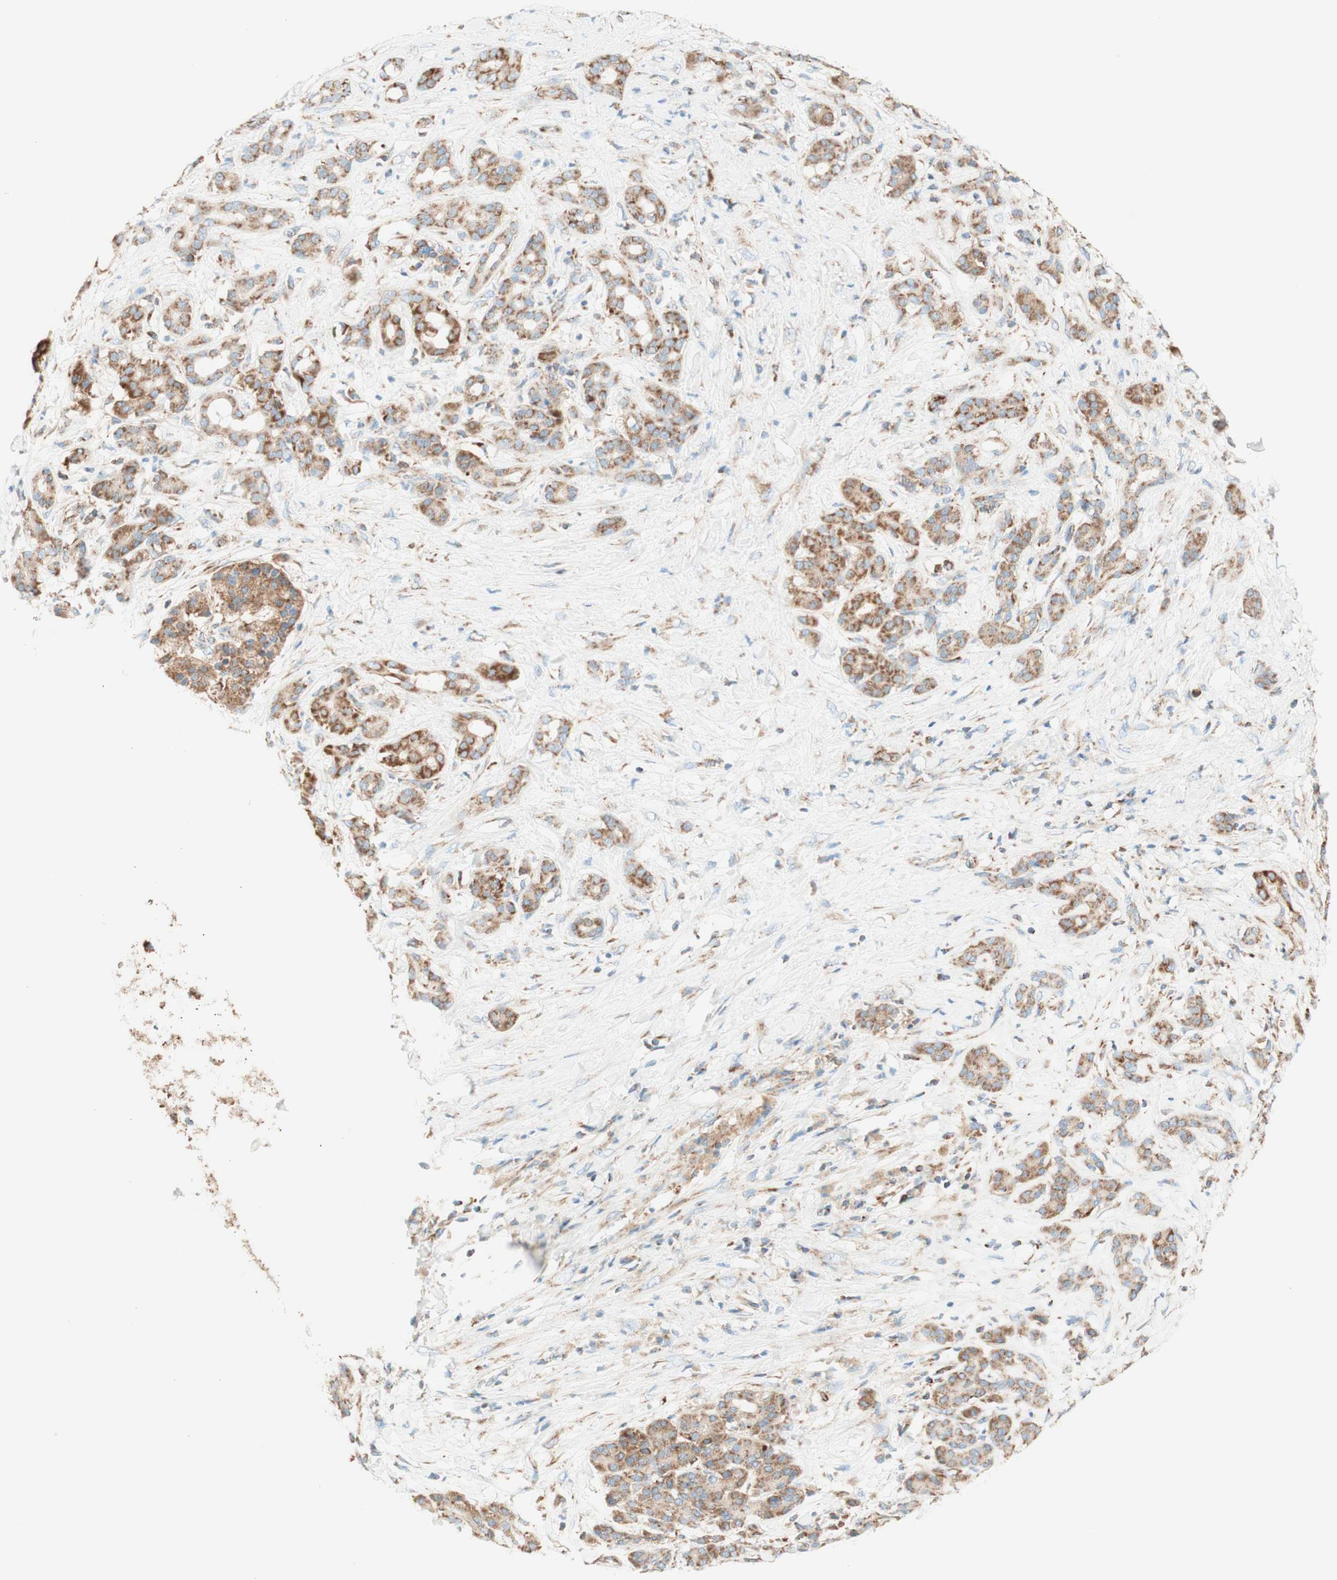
{"staining": {"intensity": "moderate", "quantity": ">75%", "location": "cytoplasmic/membranous"}, "tissue": "pancreatic cancer", "cell_type": "Tumor cells", "image_type": "cancer", "snomed": [{"axis": "morphology", "description": "Adenocarcinoma, NOS"}, {"axis": "topography", "description": "Pancreas"}], "caption": "Pancreatic adenocarcinoma tissue displays moderate cytoplasmic/membranous positivity in about >75% of tumor cells", "gene": "TOMM20", "patient": {"sex": "male", "age": 41}}